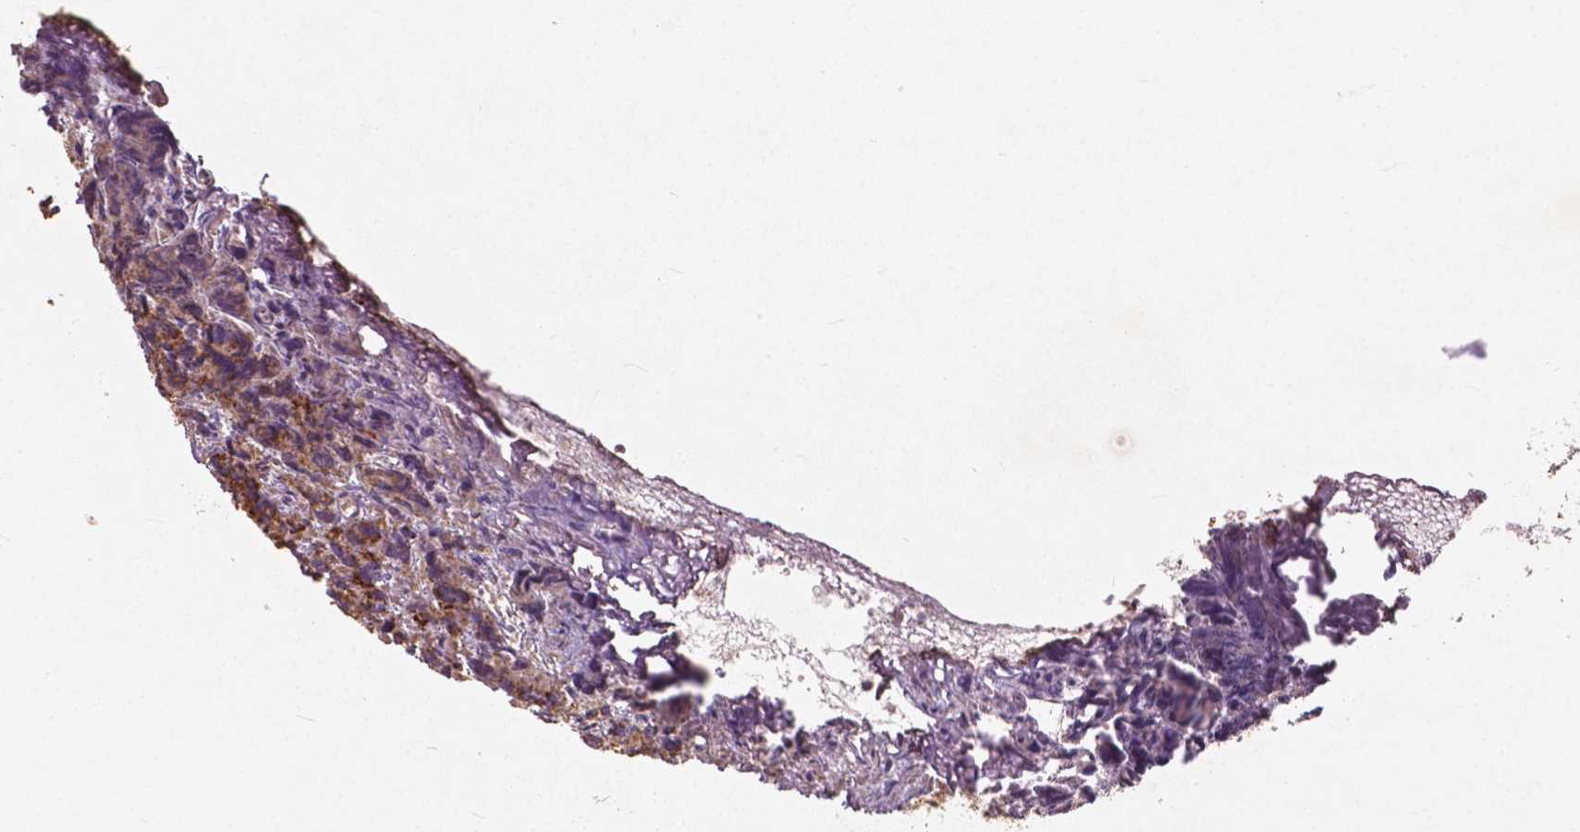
{"staining": {"intensity": "strong", "quantity": ">75%", "location": "cytoplasmic/membranous"}, "tissue": "prostate cancer", "cell_type": "Tumor cells", "image_type": "cancer", "snomed": [{"axis": "morphology", "description": "Adenocarcinoma, High grade"}, {"axis": "topography", "description": "Prostate"}], "caption": "Immunohistochemistry (DAB (3,3'-diaminobenzidine)) staining of human high-grade adenocarcinoma (prostate) reveals strong cytoplasmic/membranous protein positivity in about >75% of tumor cells.", "gene": "ST6GALNAC5", "patient": {"sex": "male", "age": 77}}